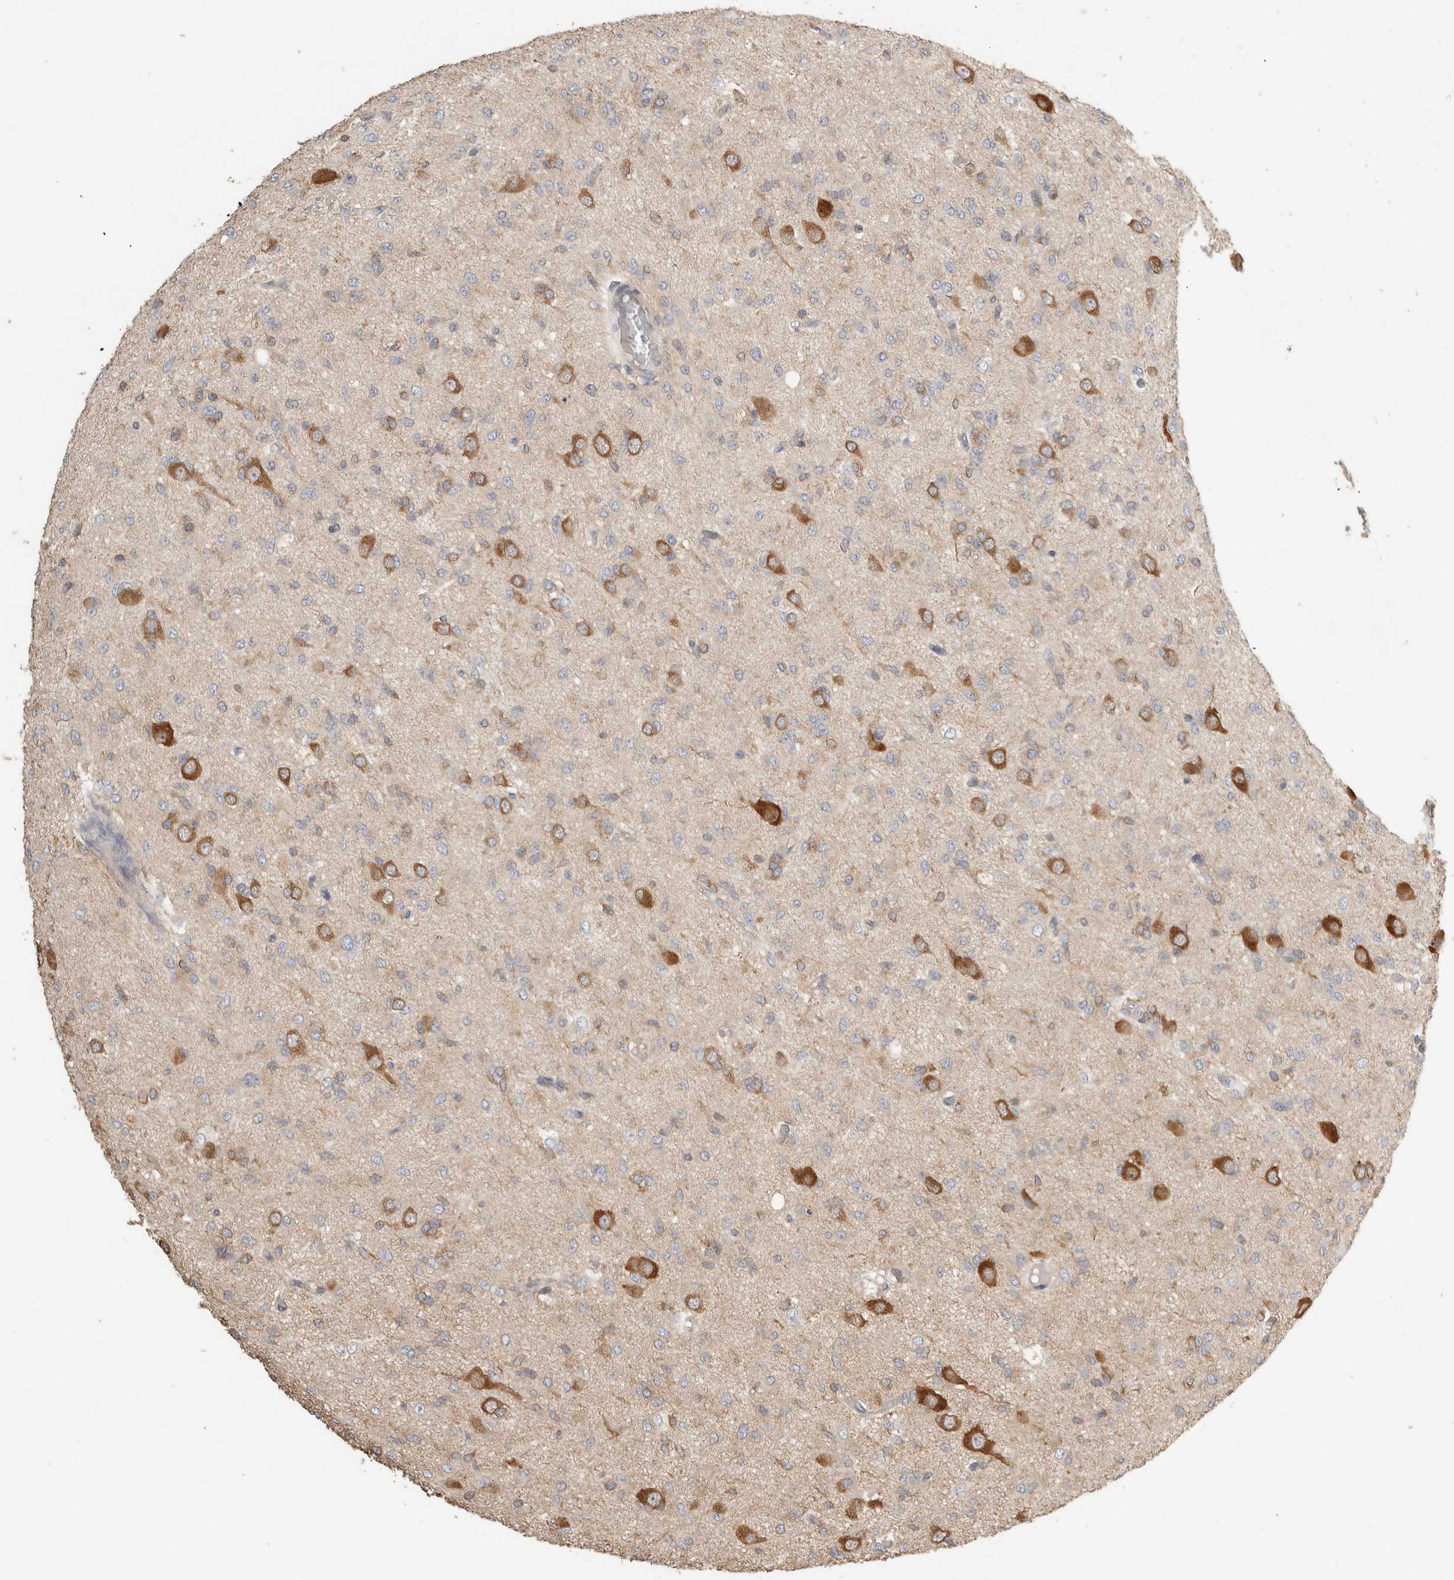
{"staining": {"intensity": "moderate", "quantity": "<25%", "location": "cytoplasmic/membranous"}, "tissue": "glioma", "cell_type": "Tumor cells", "image_type": "cancer", "snomed": [{"axis": "morphology", "description": "Glioma, malignant, High grade"}, {"axis": "topography", "description": "Brain"}], "caption": "Moderate cytoplasmic/membranous staining is present in about <25% of tumor cells in glioma.", "gene": "EIF4G3", "patient": {"sex": "female", "age": 59}}